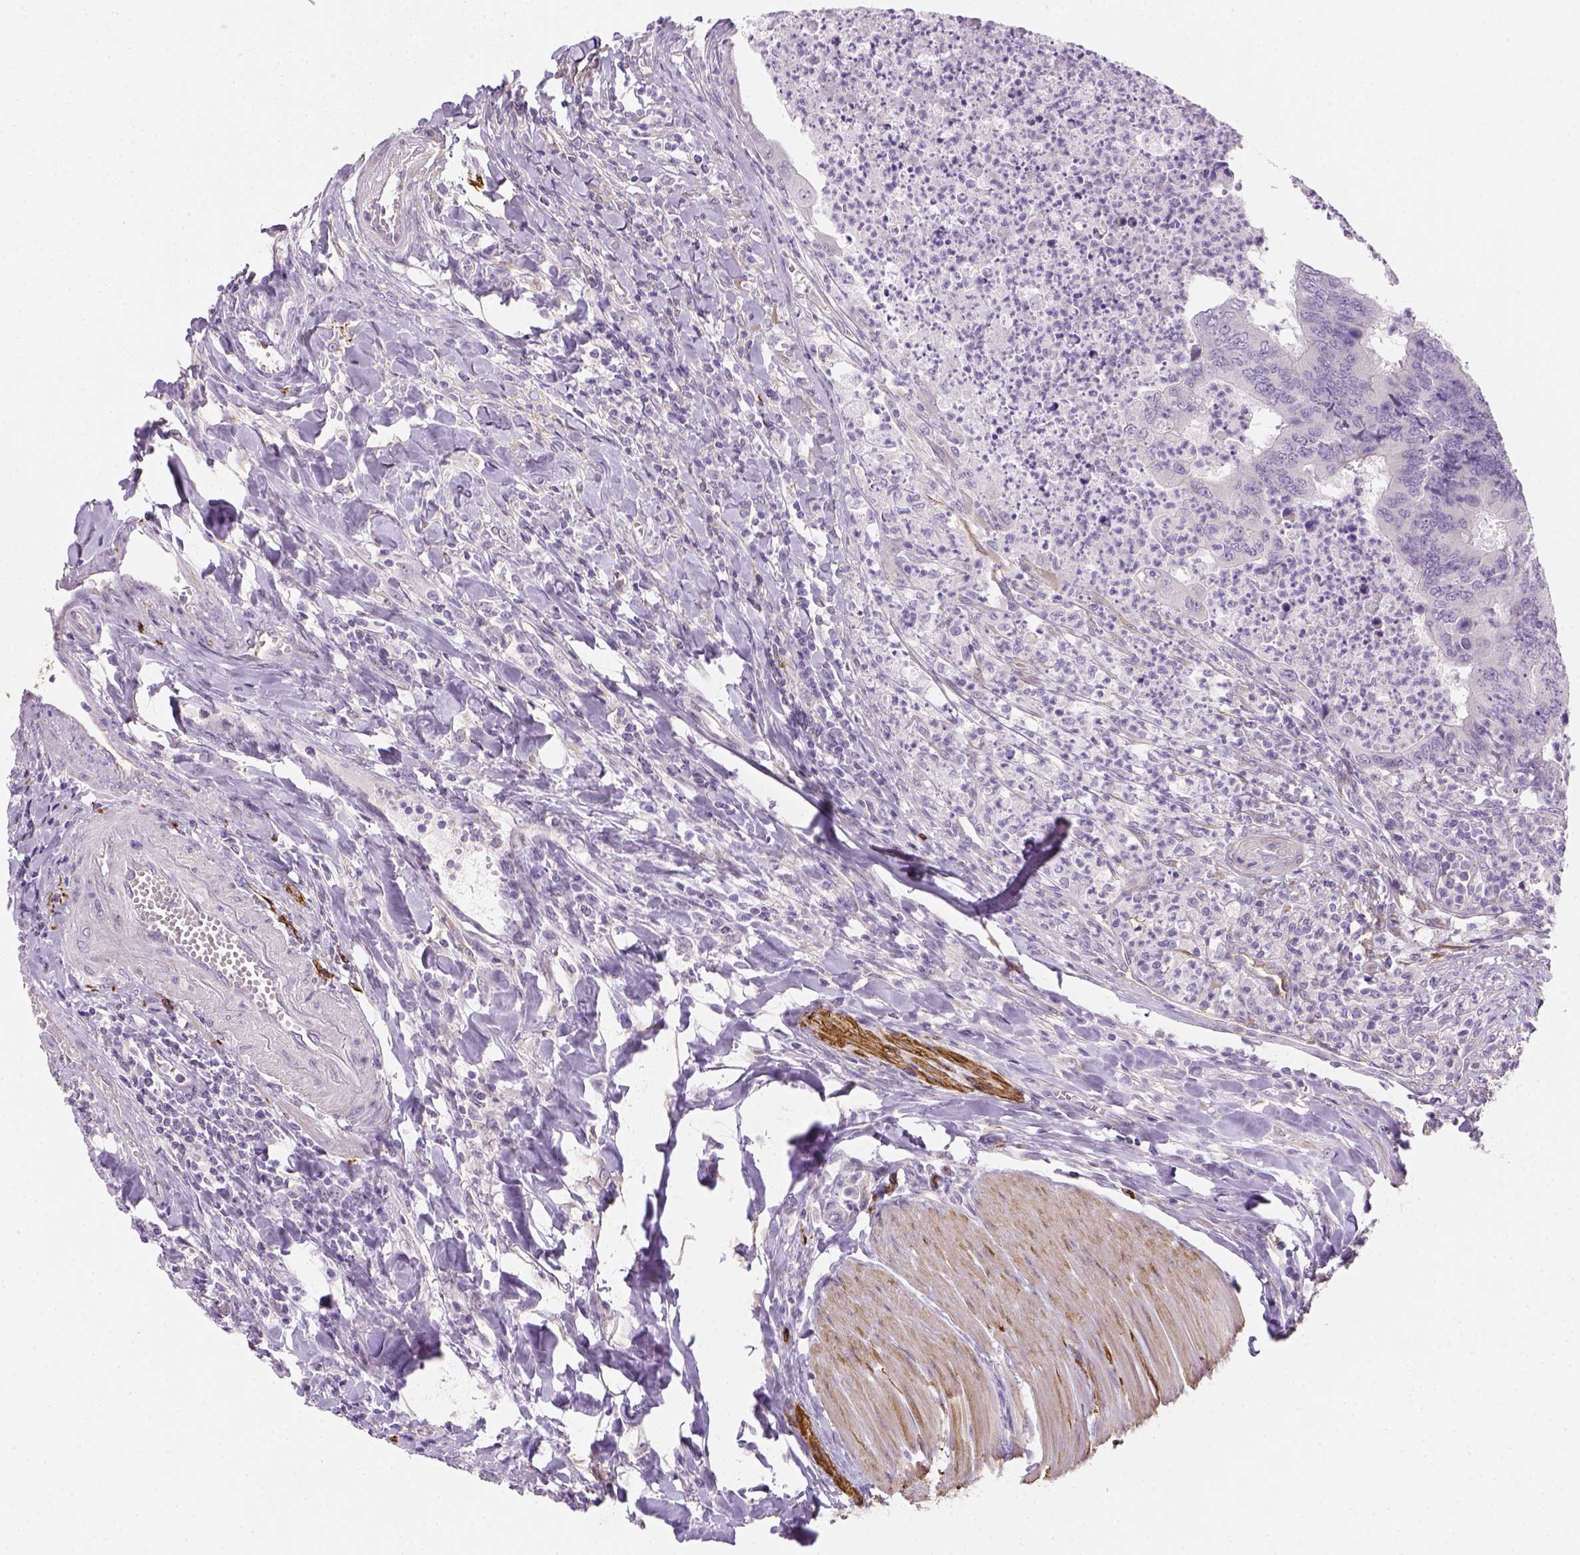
{"staining": {"intensity": "negative", "quantity": "none", "location": "none"}, "tissue": "colorectal cancer", "cell_type": "Tumor cells", "image_type": "cancer", "snomed": [{"axis": "morphology", "description": "Adenocarcinoma, NOS"}, {"axis": "topography", "description": "Colon"}], "caption": "Tumor cells are negative for protein expression in human colorectal cancer (adenocarcinoma). (IHC, brightfield microscopy, high magnification).", "gene": "CACNB1", "patient": {"sex": "female", "age": 67}}